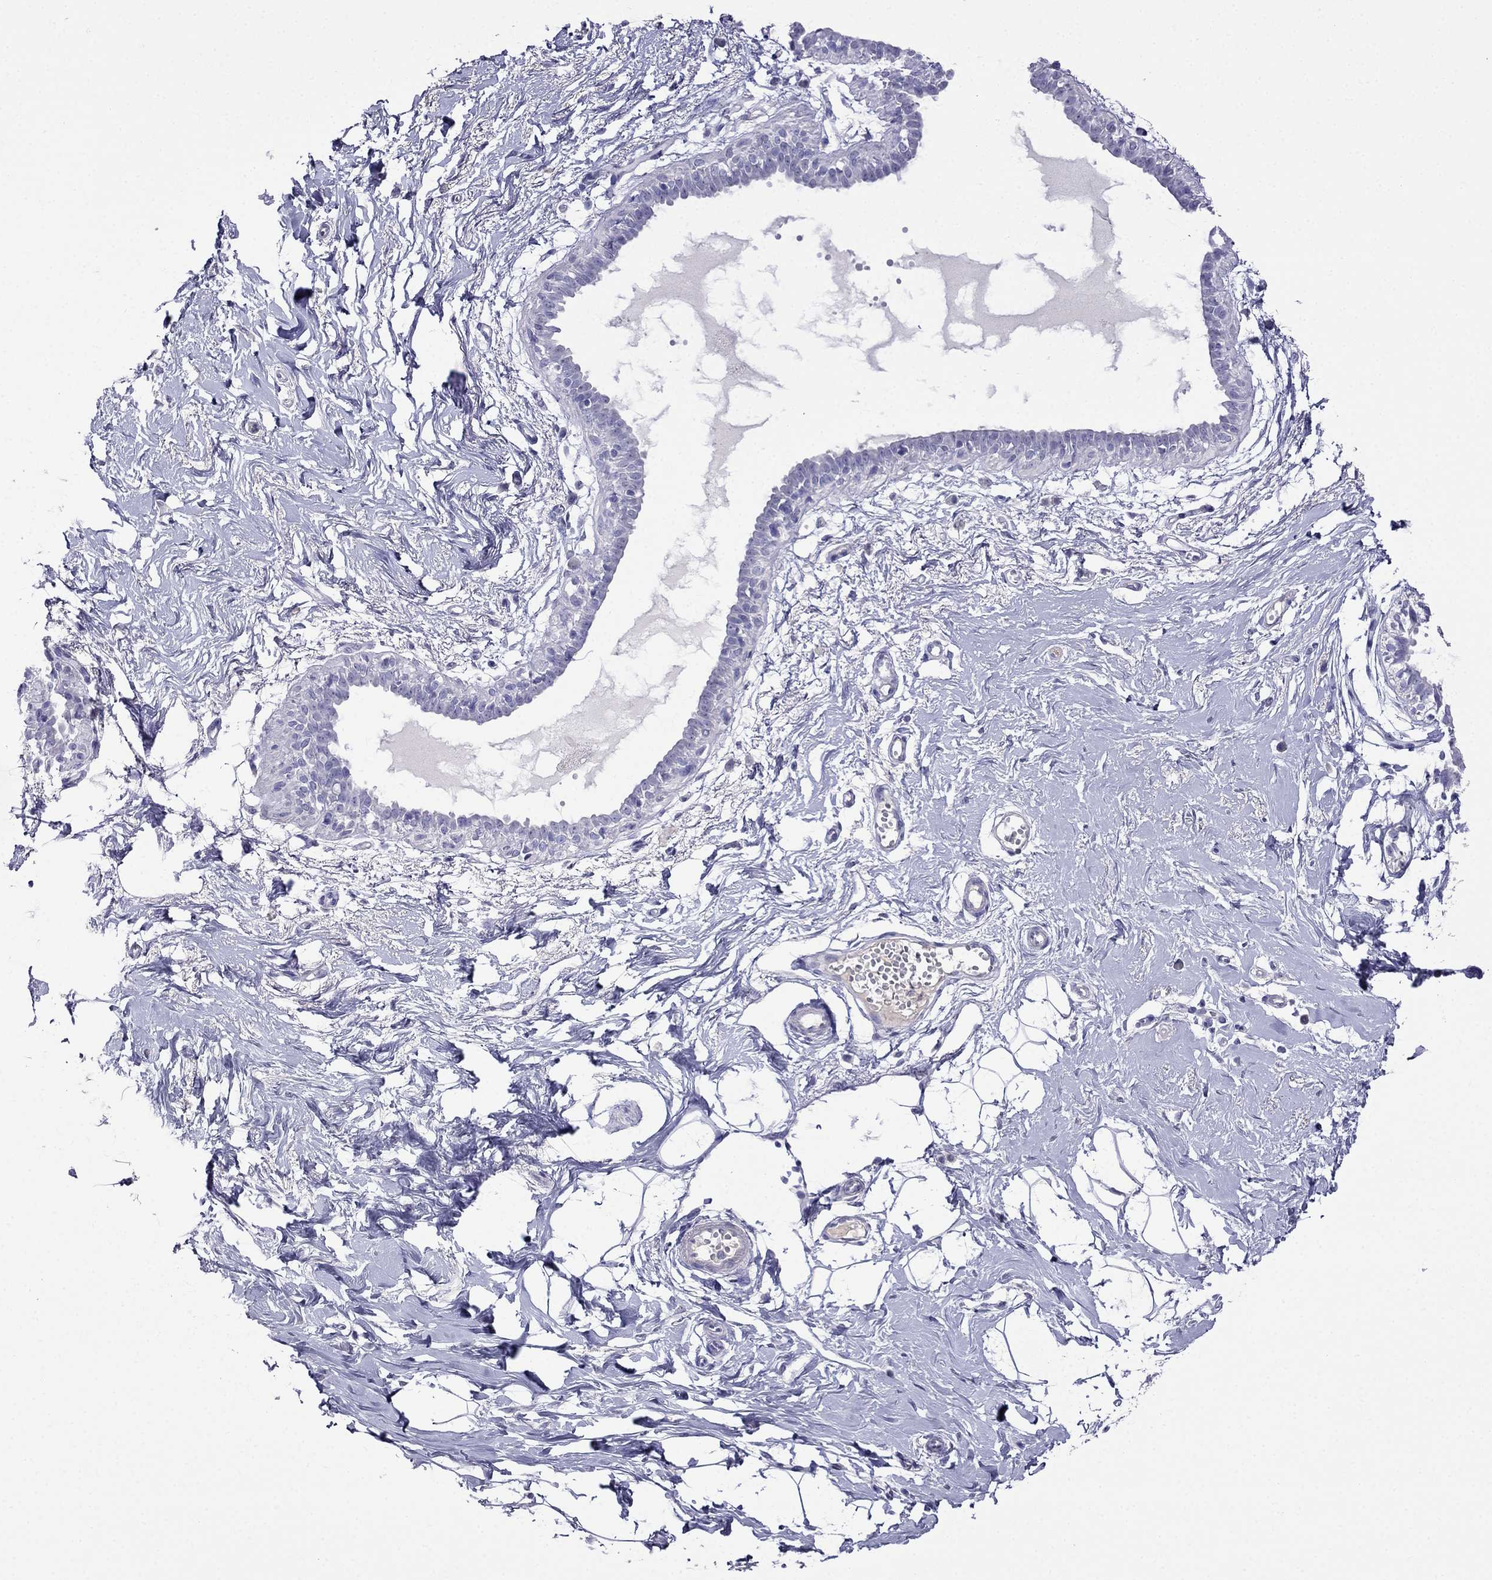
{"staining": {"intensity": "negative", "quantity": "none", "location": "none"}, "tissue": "breast", "cell_type": "Adipocytes", "image_type": "normal", "snomed": [{"axis": "morphology", "description": "Normal tissue, NOS"}, {"axis": "topography", "description": "Breast"}], "caption": "Adipocytes show no significant staining in normal breast.", "gene": "CDHR4", "patient": {"sex": "female", "age": 49}}